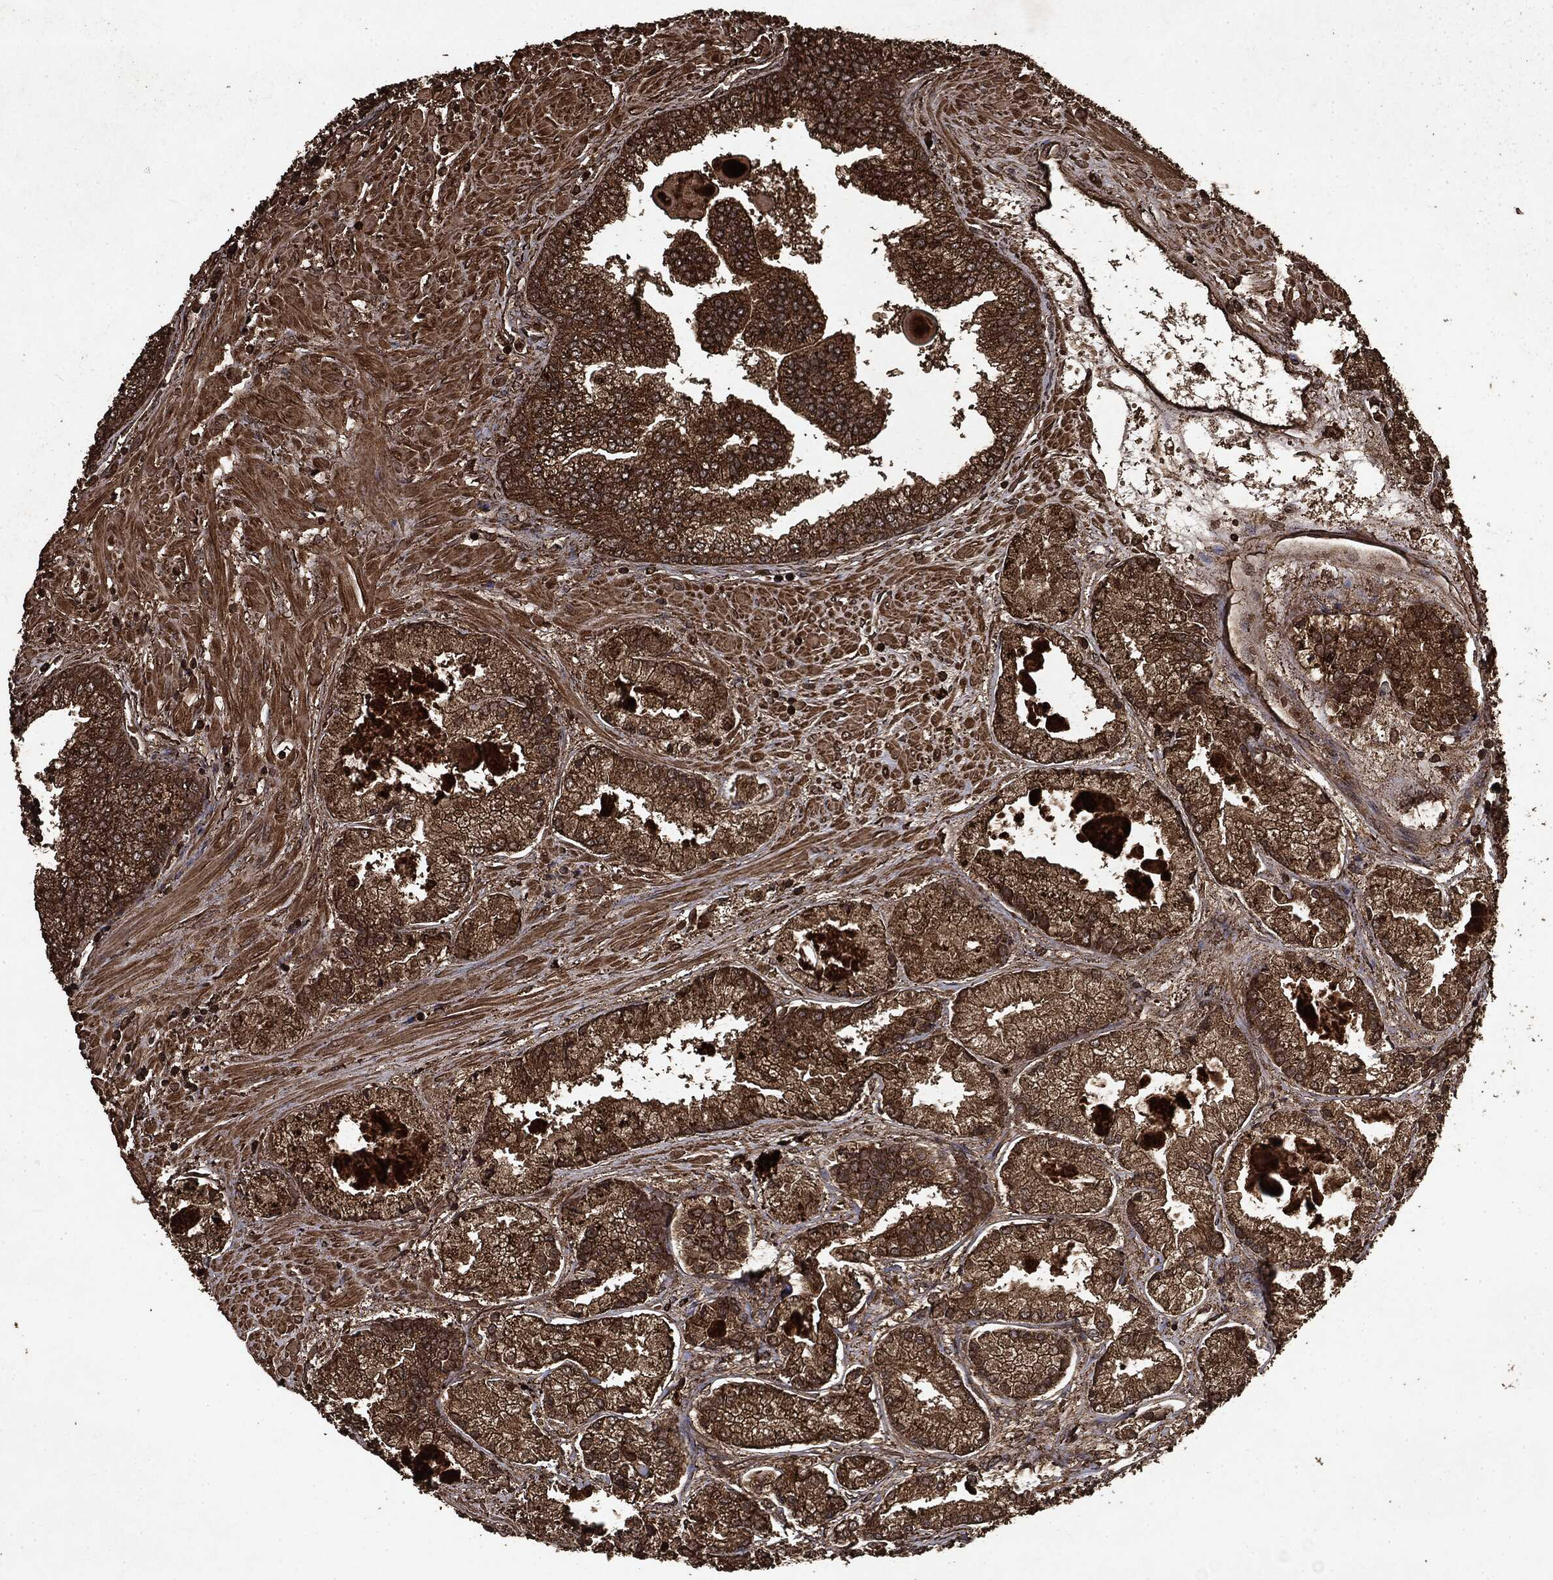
{"staining": {"intensity": "strong", "quantity": ">75%", "location": "cytoplasmic/membranous"}, "tissue": "prostate cancer", "cell_type": "Tumor cells", "image_type": "cancer", "snomed": [{"axis": "morphology", "description": "Adenocarcinoma, High grade"}, {"axis": "topography", "description": "Prostate"}], "caption": "Brown immunohistochemical staining in prostate cancer exhibits strong cytoplasmic/membranous expression in about >75% of tumor cells.", "gene": "ARAF", "patient": {"sex": "male", "age": 67}}